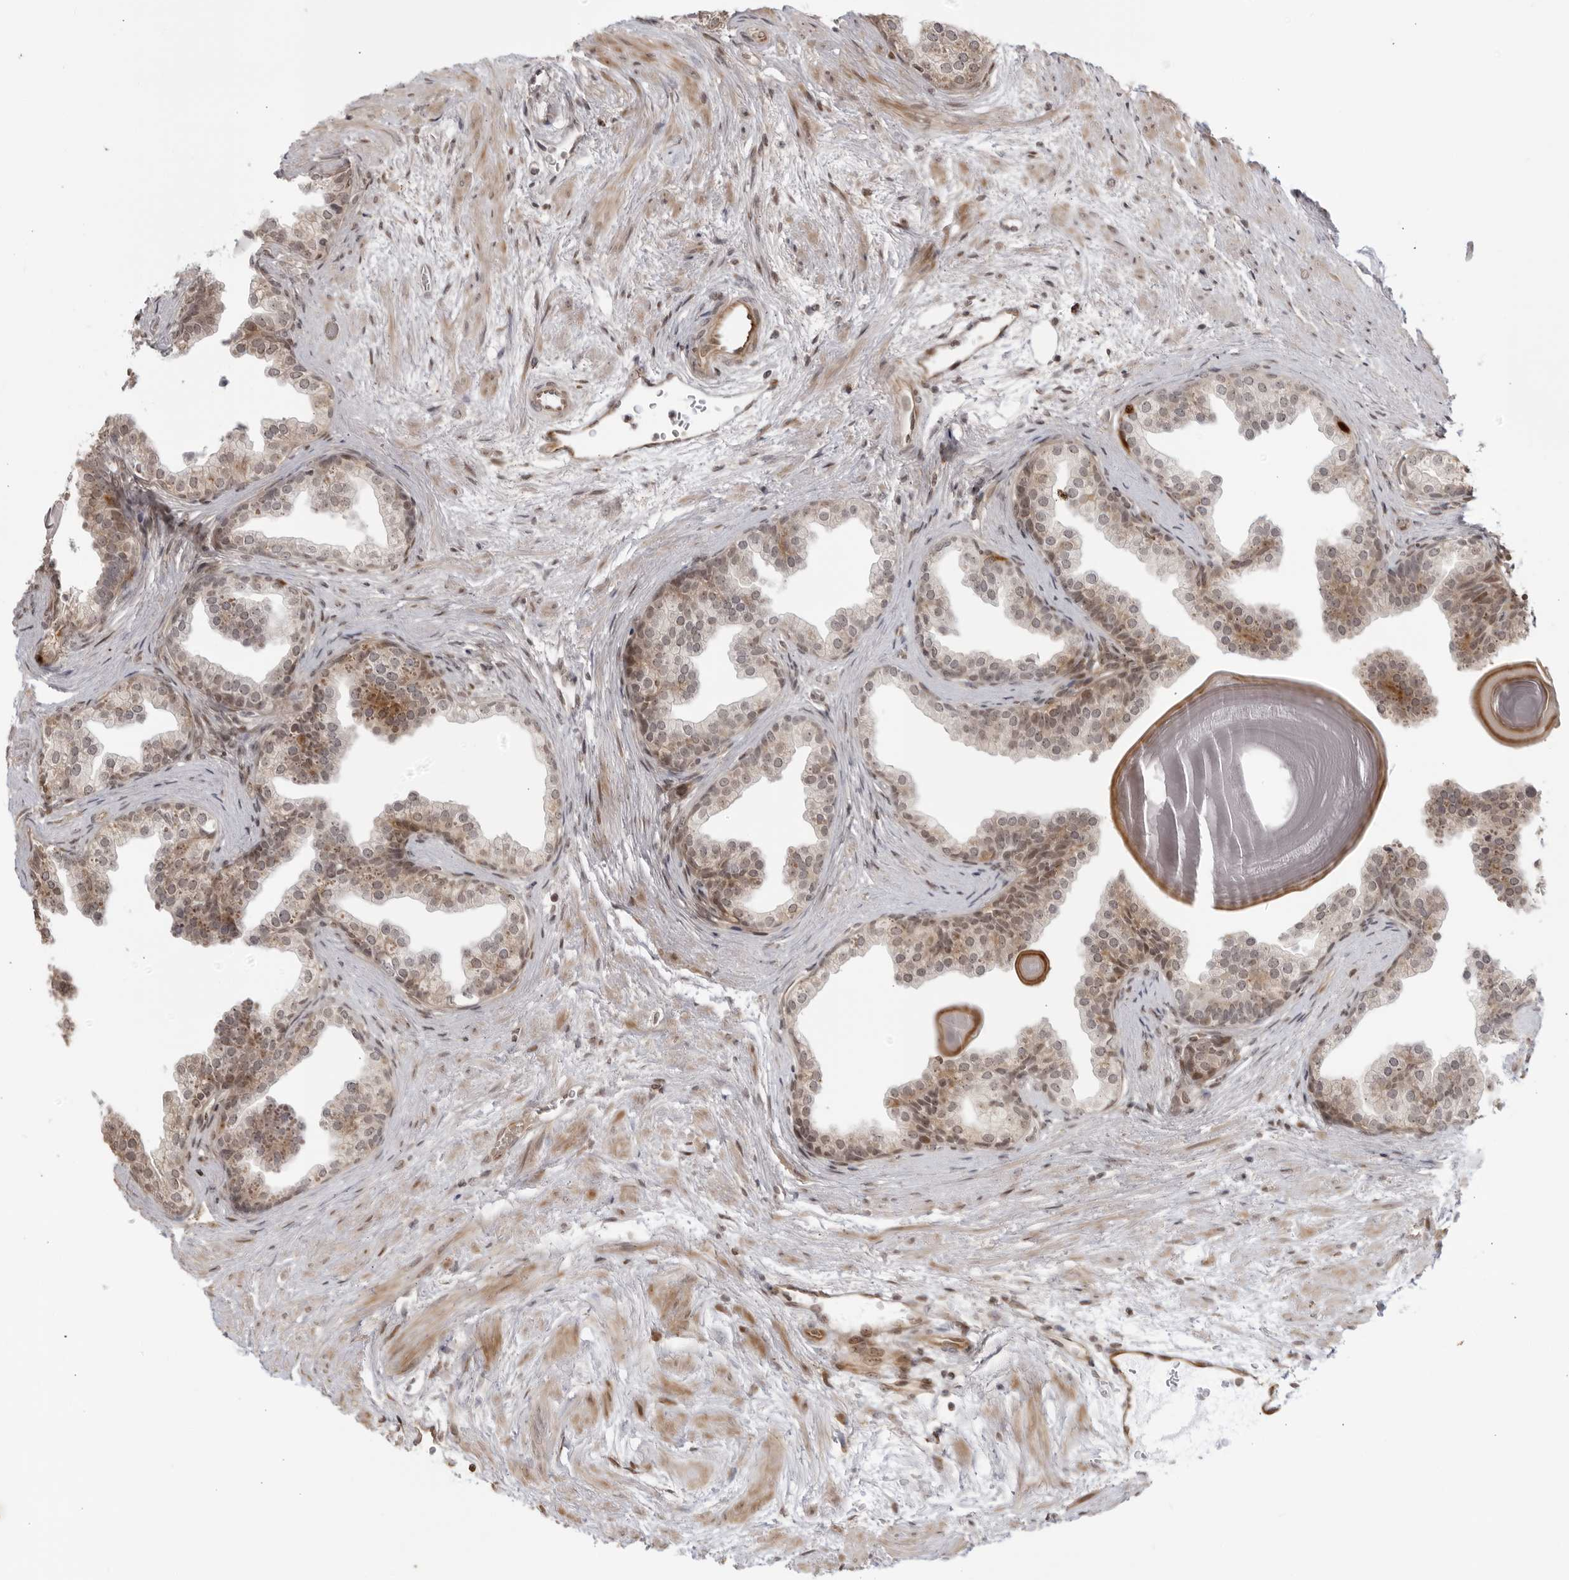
{"staining": {"intensity": "weak", "quantity": "25%-75%", "location": "cytoplasmic/membranous,nuclear"}, "tissue": "prostate", "cell_type": "Glandular cells", "image_type": "normal", "snomed": [{"axis": "morphology", "description": "Normal tissue, NOS"}, {"axis": "topography", "description": "Prostate"}], "caption": "This histopathology image shows IHC staining of normal human prostate, with low weak cytoplasmic/membranous,nuclear staining in approximately 25%-75% of glandular cells.", "gene": "TCF21", "patient": {"sex": "male", "age": 48}}